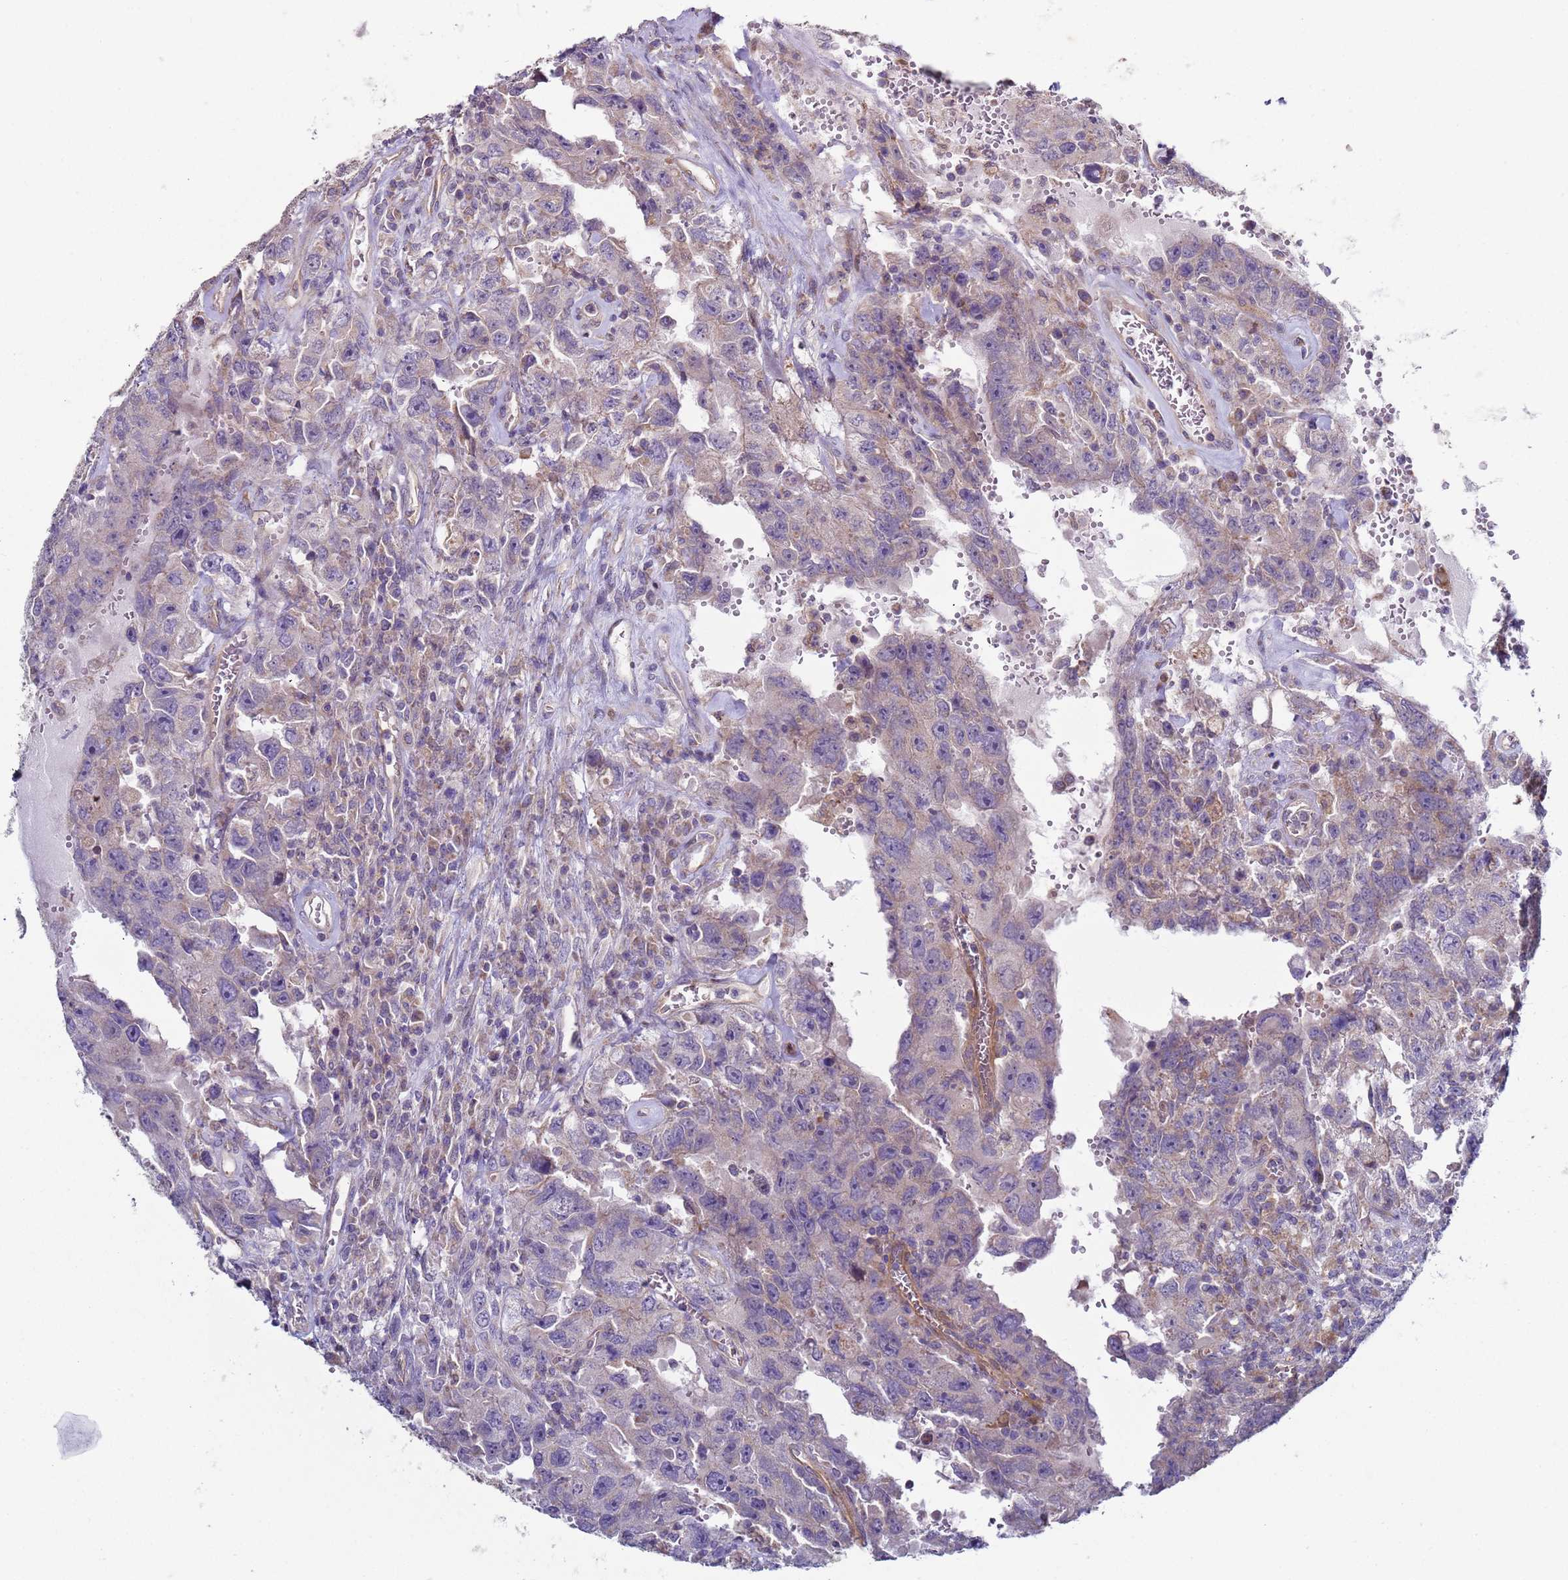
{"staining": {"intensity": "negative", "quantity": "none", "location": "none"}, "tissue": "testis cancer", "cell_type": "Tumor cells", "image_type": "cancer", "snomed": [{"axis": "morphology", "description": "Carcinoma, Embryonal, NOS"}, {"axis": "topography", "description": "Testis"}], "caption": "Protein analysis of embryonal carcinoma (testis) reveals no significant staining in tumor cells.", "gene": "DIP2B", "patient": {"sex": "male", "age": 26}}